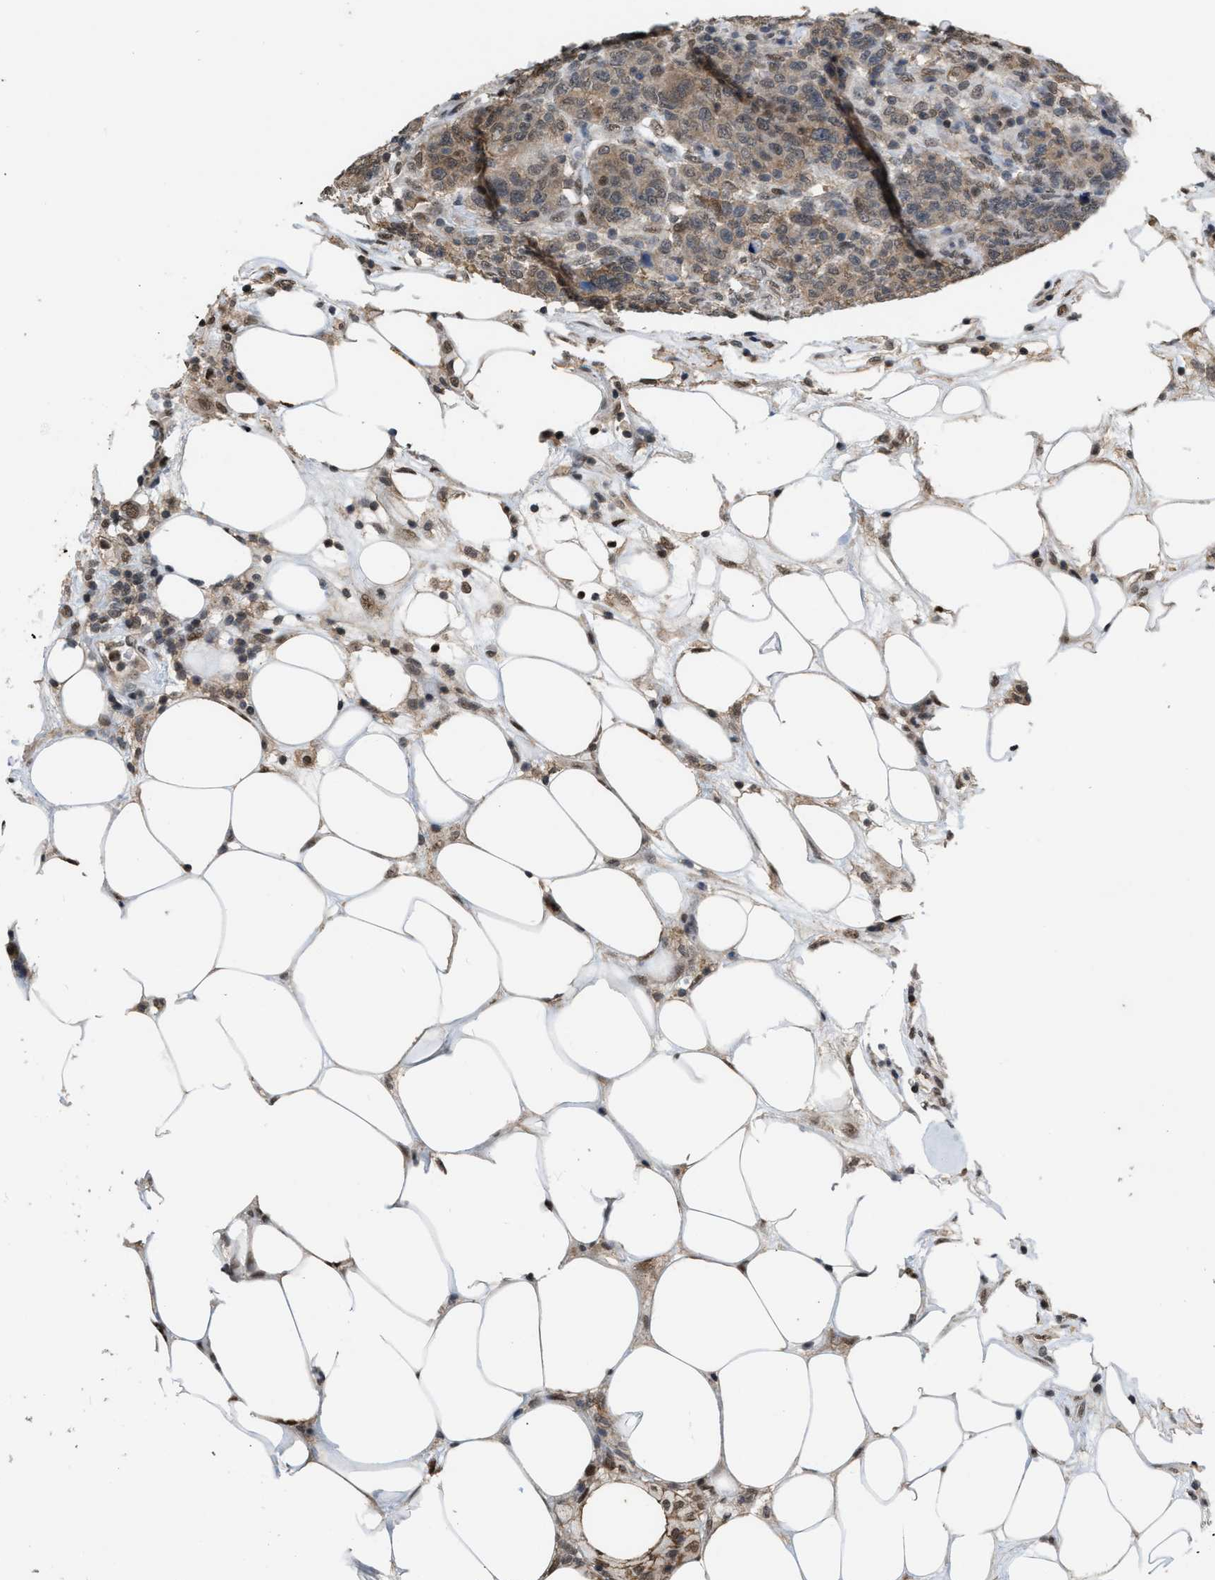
{"staining": {"intensity": "moderate", "quantity": ">75%", "location": "cytoplasmic/membranous"}, "tissue": "breast cancer", "cell_type": "Tumor cells", "image_type": "cancer", "snomed": [{"axis": "morphology", "description": "Duct carcinoma"}, {"axis": "topography", "description": "Breast"}], "caption": "Breast cancer (infiltrating ductal carcinoma) stained with a protein marker displays moderate staining in tumor cells.", "gene": "BAIAP2L1", "patient": {"sex": "female", "age": 37}}